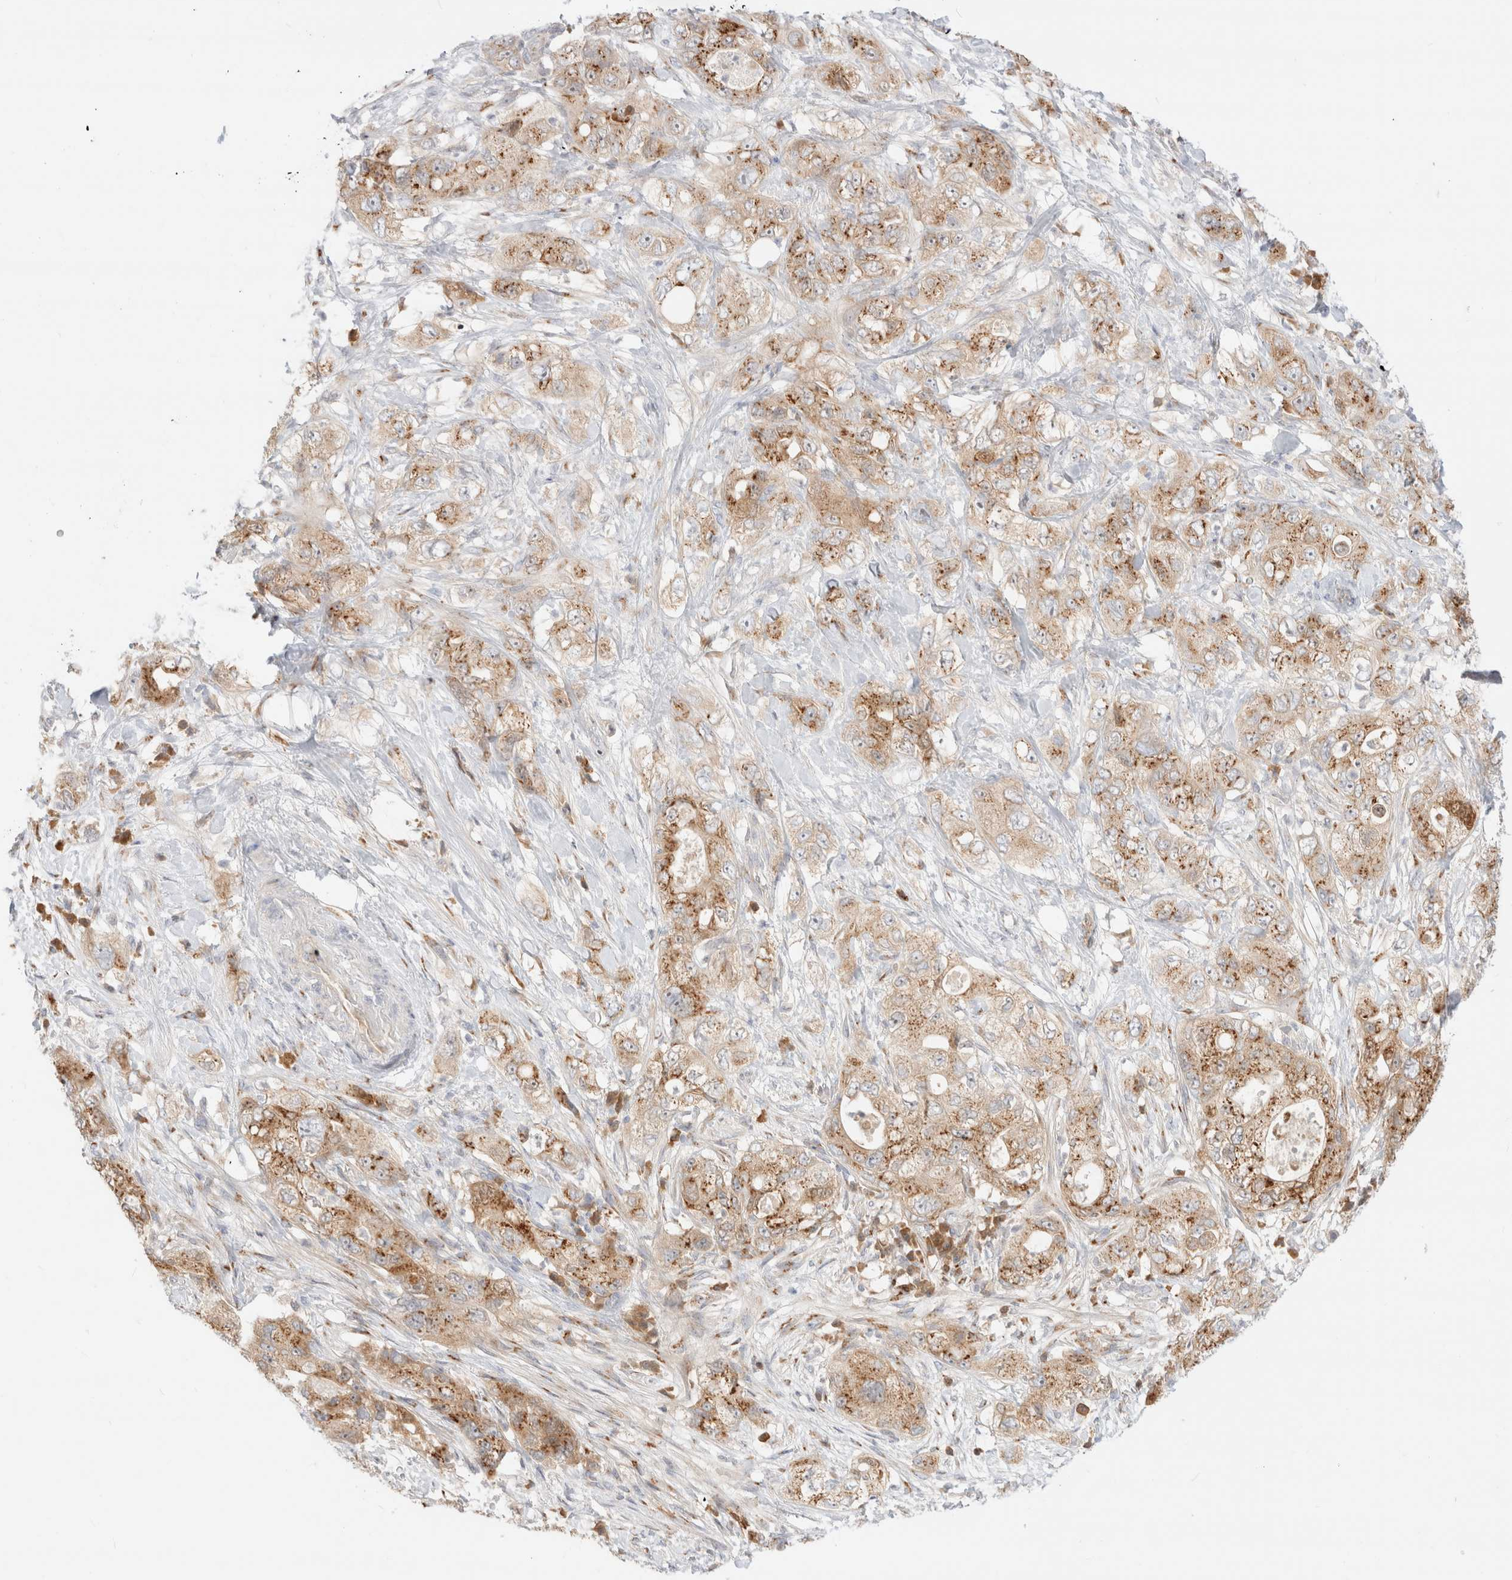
{"staining": {"intensity": "moderate", "quantity": ">75%", "location": "cytoplasmic/membranous"}, "tissue": "pancreatic cancer", "cell_type": "Tumor cells", "image_type": "cancer", "snomed": [{"axis": "morphology", "description": "Adenocarcinoma, NOS"}, {"axis": "topography", "description": "Pancreas"}], "caption": "A micrograph of human adenocarcinoma (pancreatic) stained for a protein shows moderate cytoplasmic/membranous brown staining in tumor cells.", "gene": "EFCAB13", "patient": {"sex": "female", "age": 73}}